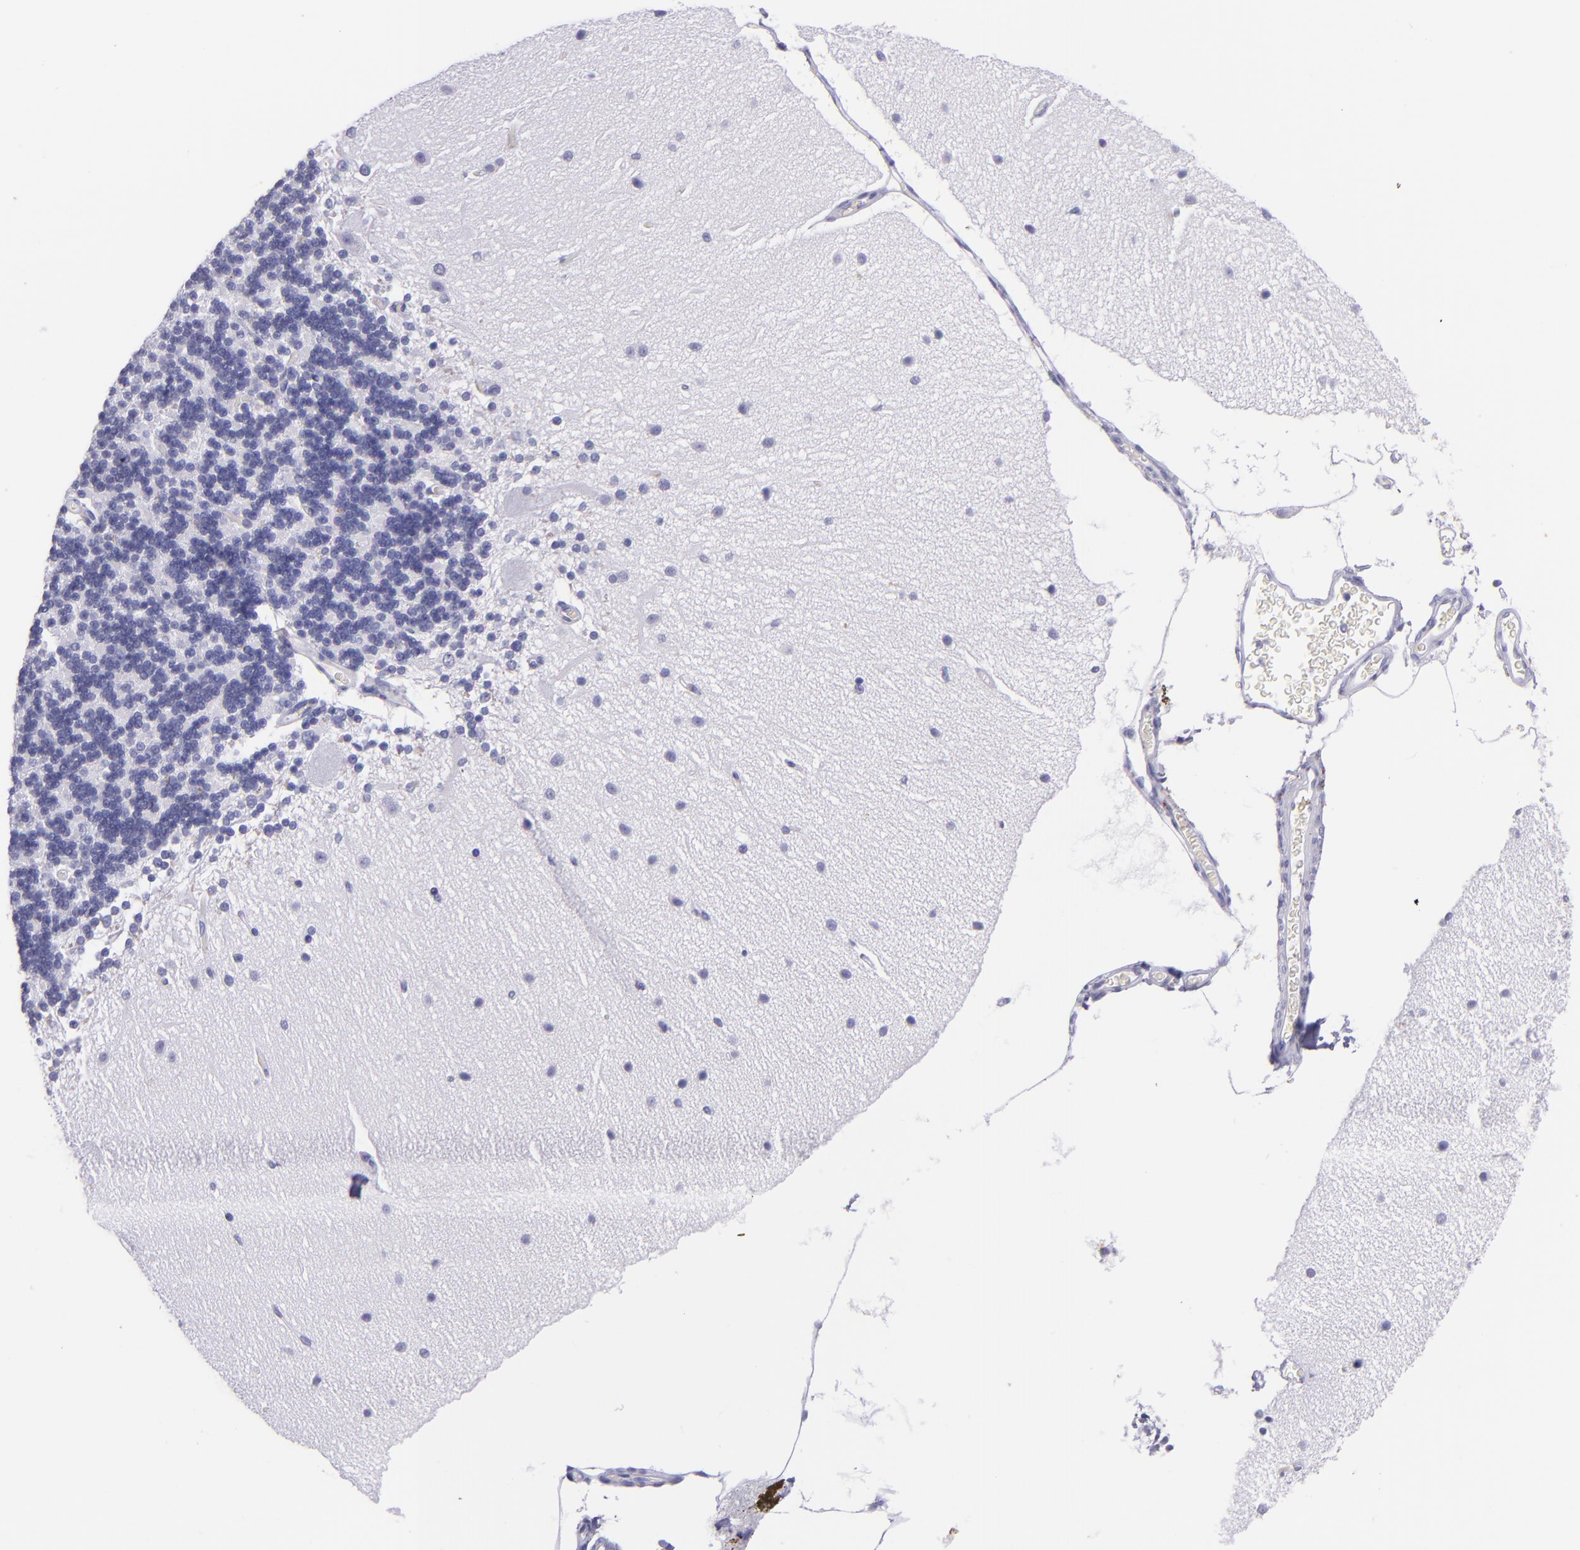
{"staining": {"intensity": "negative", "quantity": "none", "location": "none"}, "tissue": "cerebellum", "cell_type": "Cells in granular layer", "image_type": "normal", "snomed": [{"axis": "morphology", "description": "Normal tissue, NOS"}, {"axis": "topography", "description": "Cerebellum"}], "caption": "A histopathology image of cerebellum stained for a protein displays no brown staining in cells in granular layer.", "gene": "KRT4", "patient": {"sex": "female", "age": 54}}